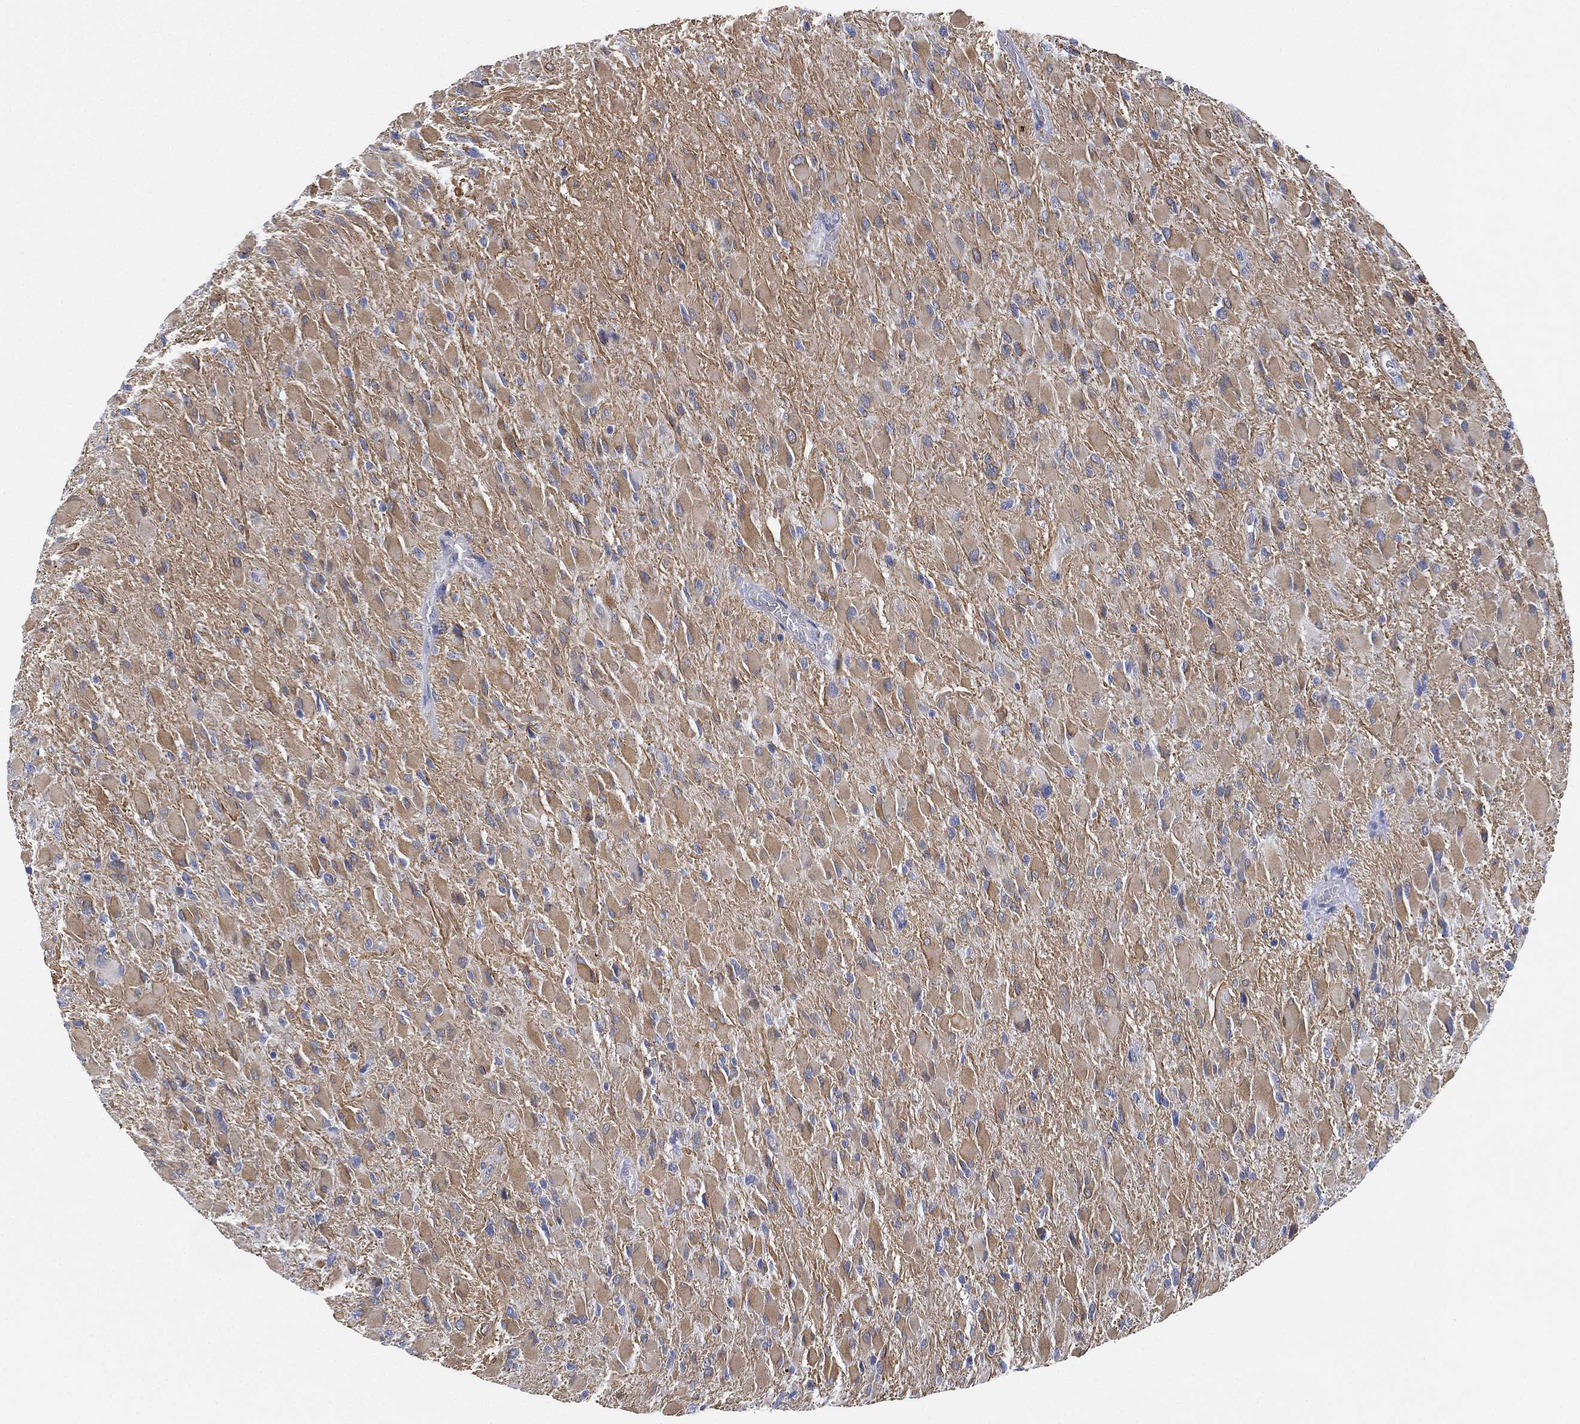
{"staining": {"intensity": "weak", "quantity": "25%-75%", "location": "cytoplasmic/membranous"}, "tissue": "glioma", "cell_type": "Tumor cells", "image_type": "cancer", "snomed": [{"axis": "morphology", "description": "Glioma, malignant, High grade"}, {"axis": "topography", "description": "Cerebral cortex"}], "caption": "Tumor cells demonstrate weak cytoplasmic/membranous expression in approximately 25%-75% of cells in malignant glioma (high-grade).", "gene": "PSKH2", "patient": {"sex": "female", "age": 36}}